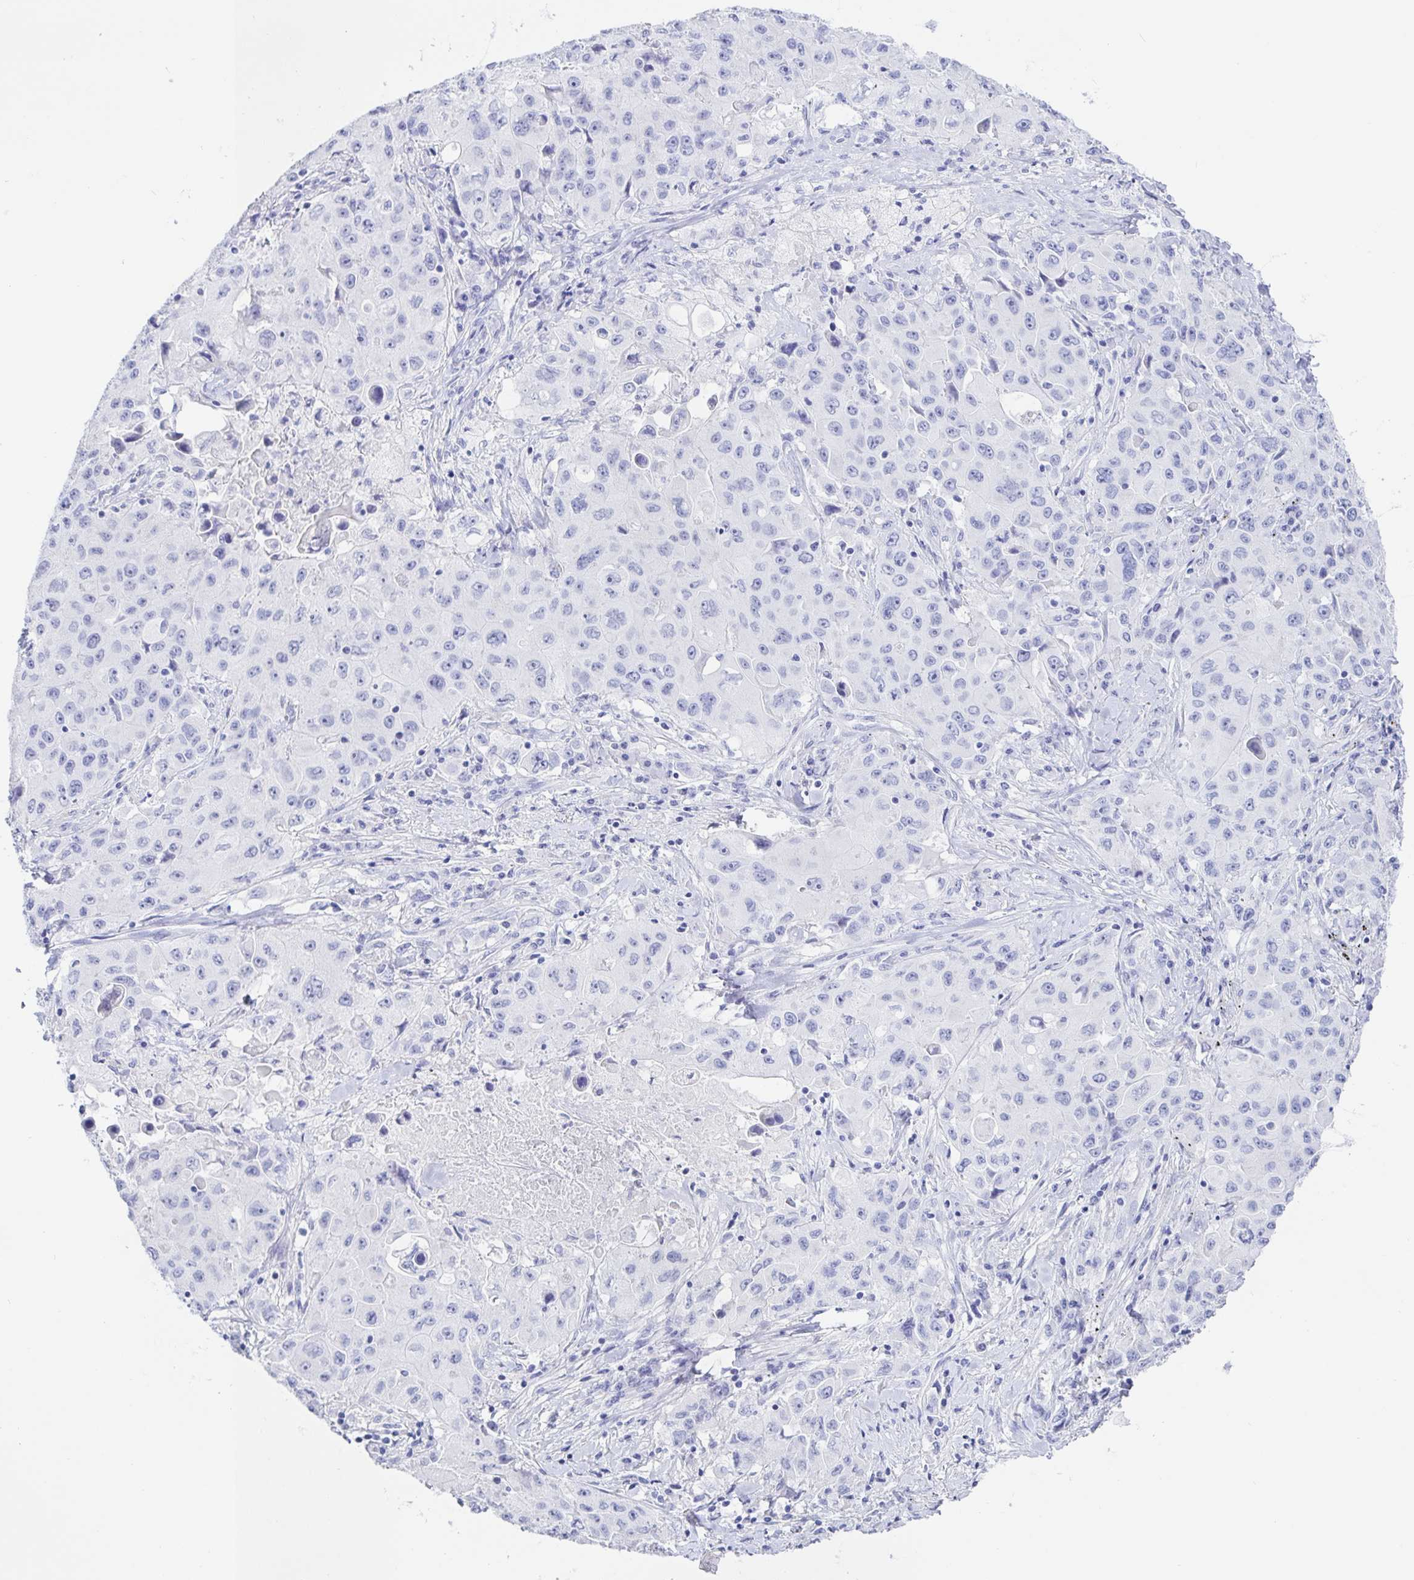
{"staining": {"intensity": "negative", "quantity": "none", "location": "none"}, "tissue": "lung cancer", "cell_type": "Tumor cells", "image_type": "cancer", "snomed": [{"axis": "morphology", "description": "Squamous cell carcinoma, NOS"}, {"axis": "topography", "description": "Lung"}], "caption": "The image exhibits no significant staining in tumor cells of lung cancer.", "gene": "KCNH6", "patient": {"sex": "male", "age": 63}}